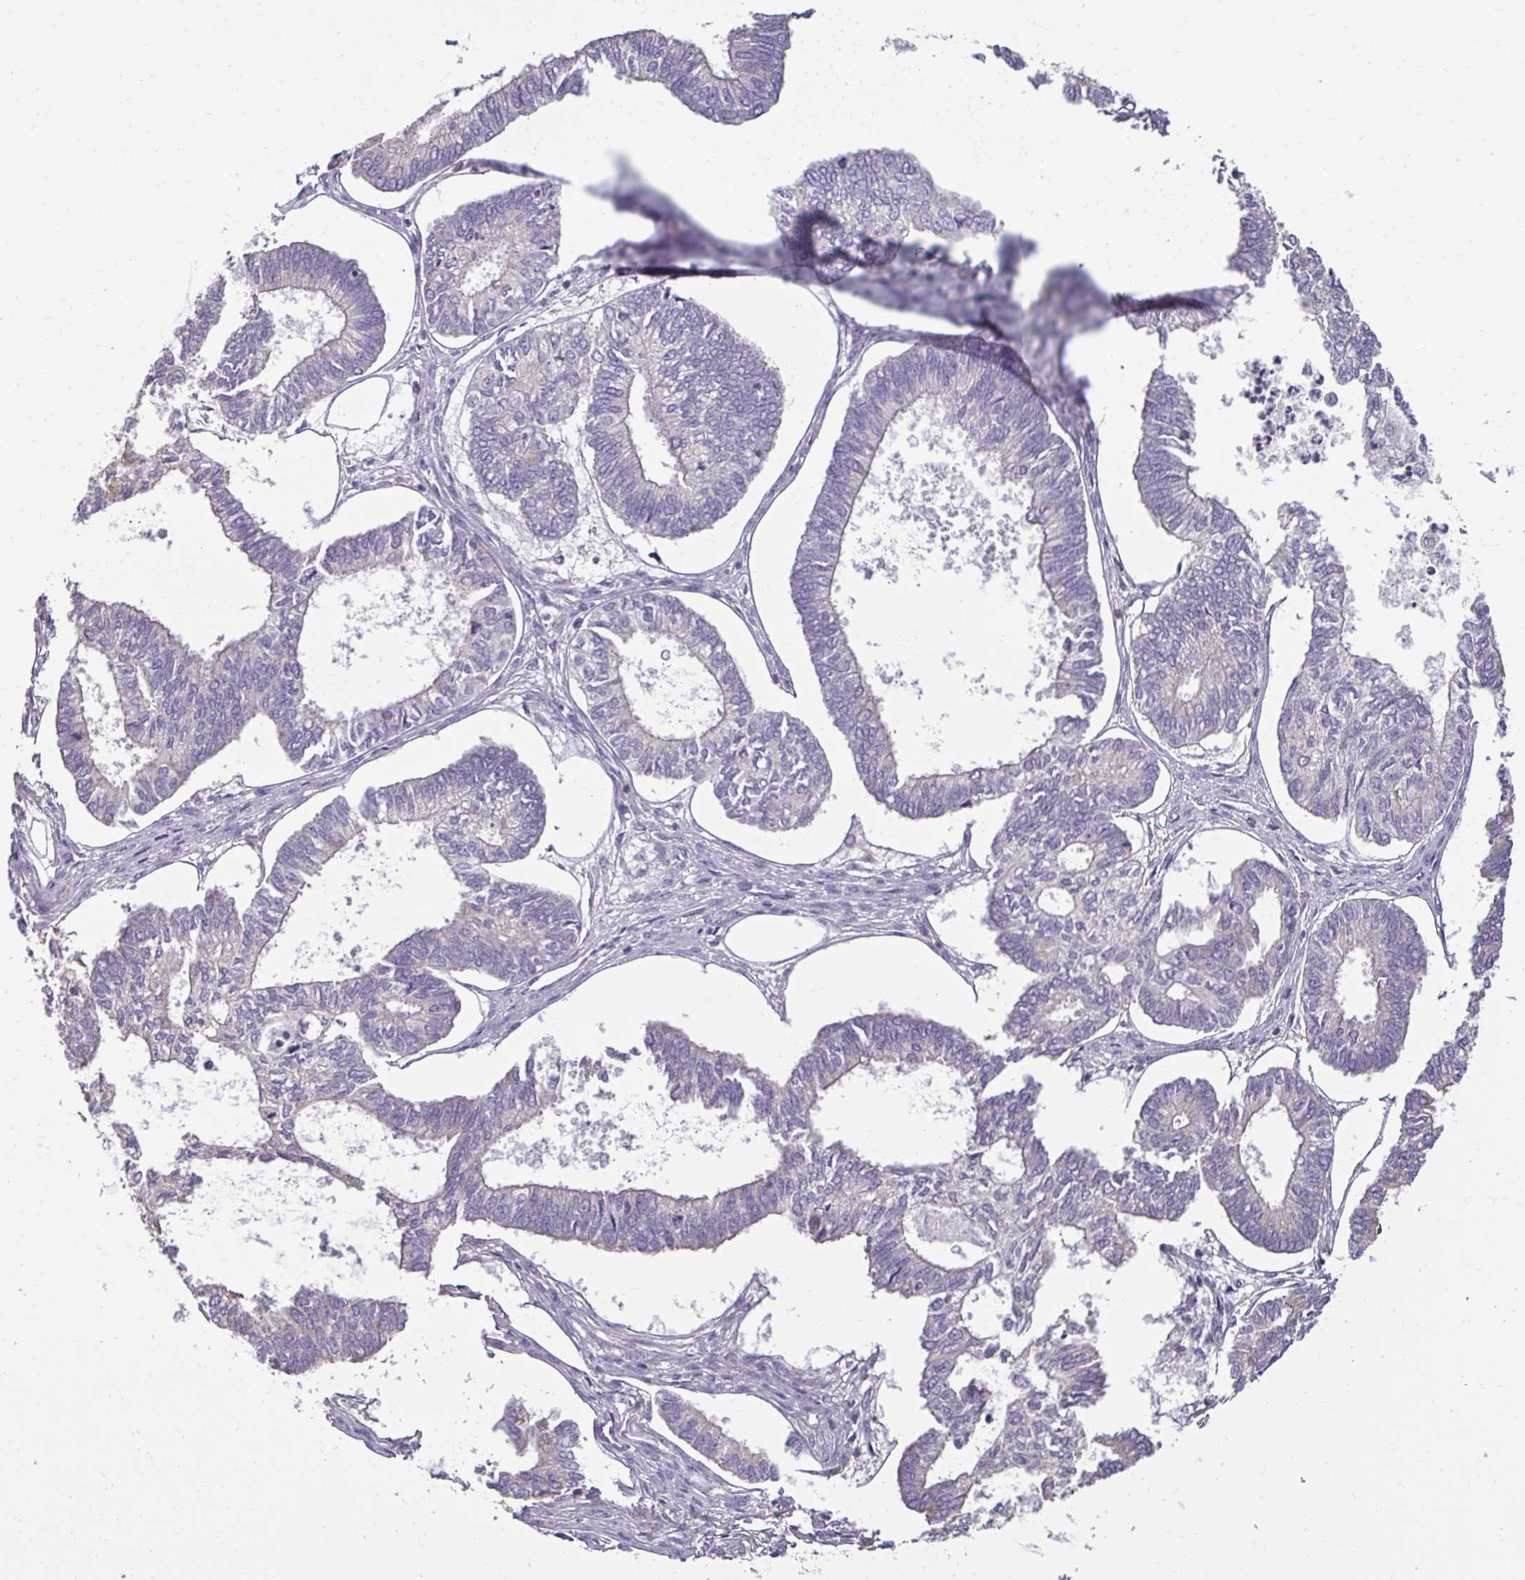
{"staining": {"intensity": "negative", "quantity": "none", "location": "none"}, "tissue": "ovarian cancer", "cell_type": "Tumor cells", "image_type": "cancer", "snomed": [{"axis": "morphology", "description": "Carcinoma, endometroid"}, {"axis": "topography", "description": "Ovary"}], "caption": "This photomicrograph is of endometroid carcinoma (ovarian) stained with immunohistochemistry to label a protein in brown with the nuclei are counter-stained blue. There is no positivity in tumor cells.", "gene": "PDE2A", "patient": {"sex": "female", "age": 64}}